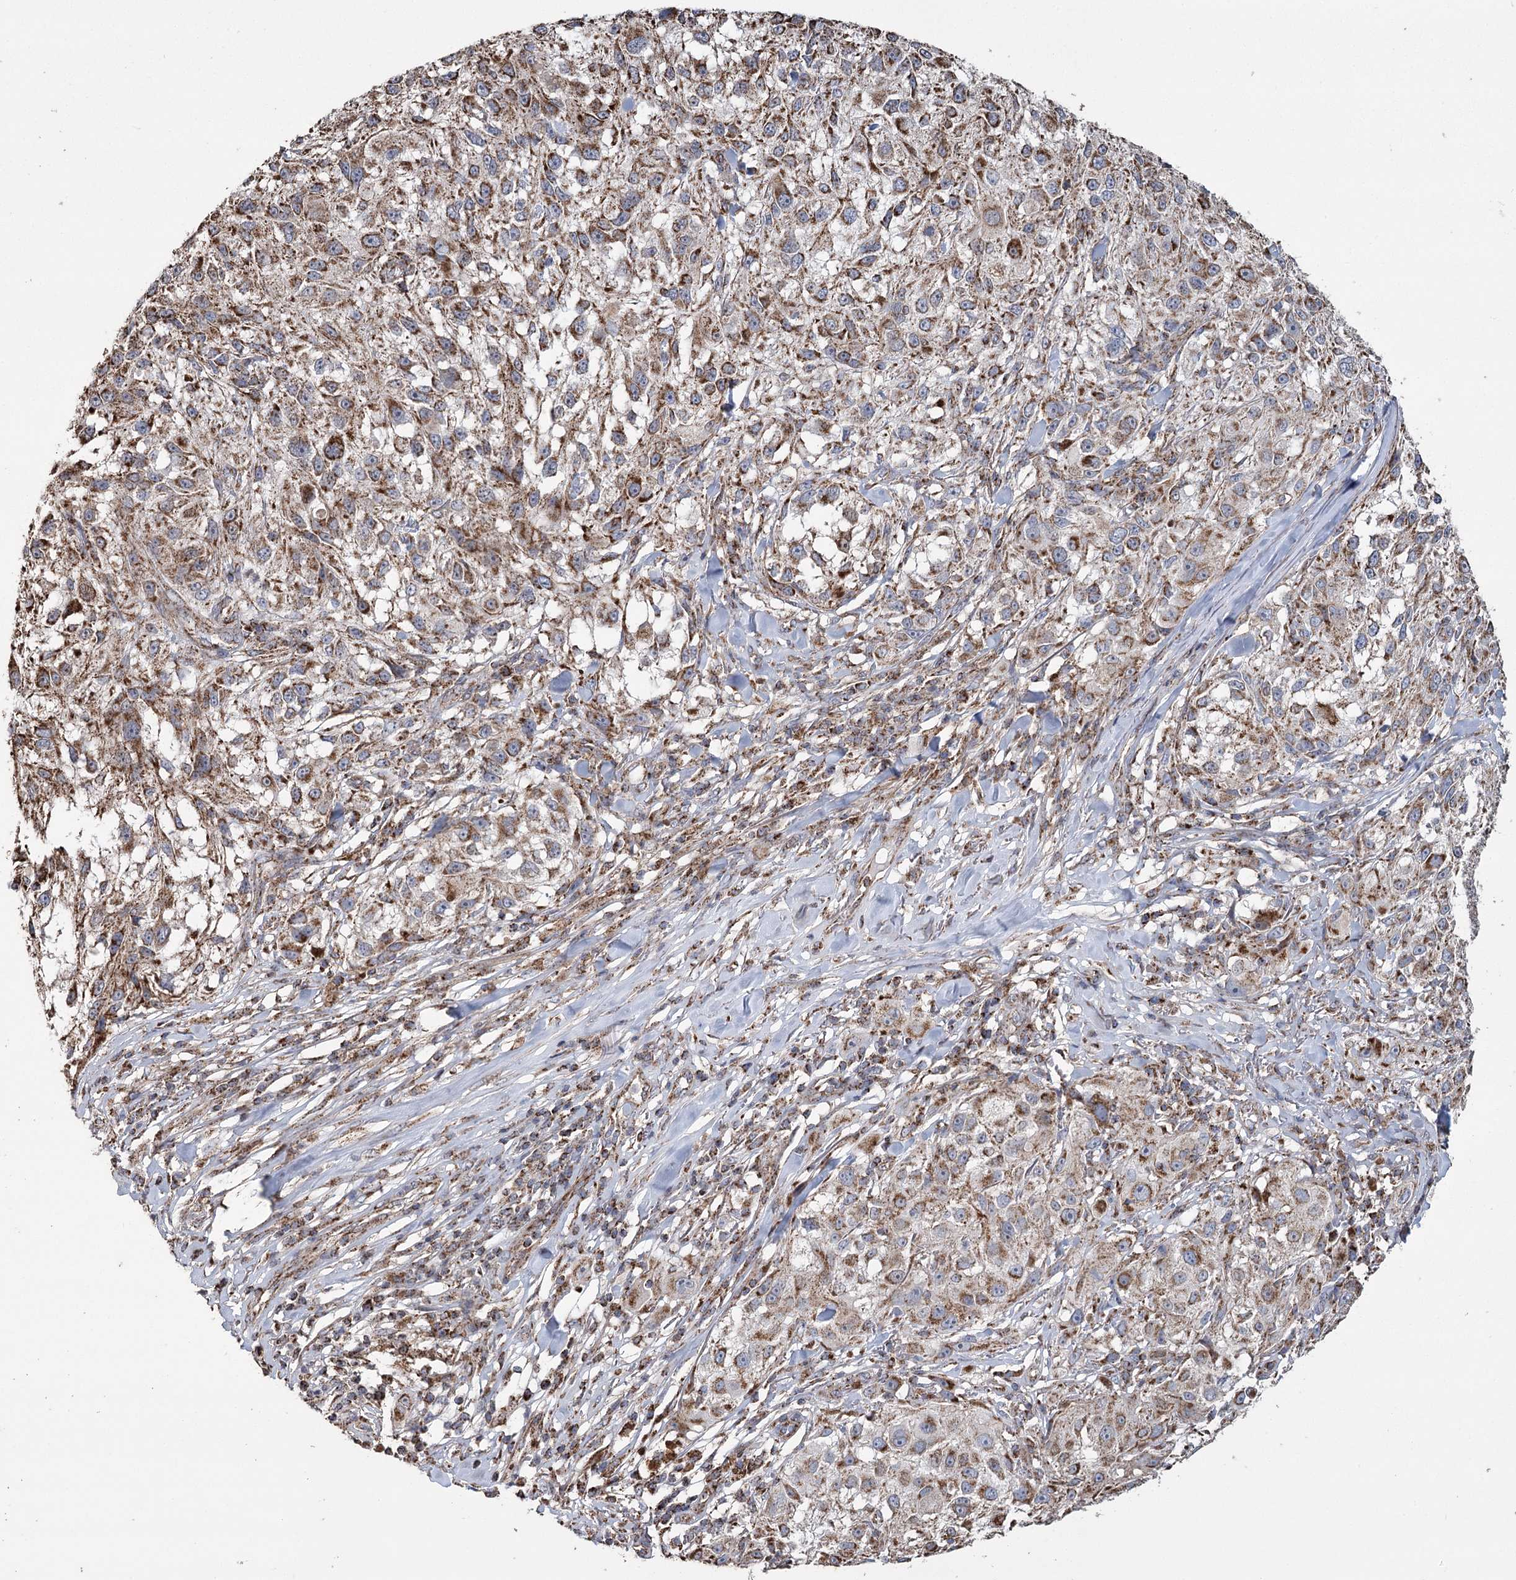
{"staining": {"intensity": "moderate", "quantity": ">75%", "location": "cytoplasmic/membranous"}, "tissue": "melanoma", "cell_type": "Tumor cells", "image_type": "cancer", "snomed": [{"axis": "morphology", "description": "Necrosis, NOS"}, {"axis": "morphology", "description": "Malignant melanoma, NOS"}, {"axis": "topography", "description": "Skin"}], "caption": "Moderate cytoplasmic/membranous protein positivity is present in approximately >75% of tumor cells in malignant melanoma. (DAB (3,3'-diaminobenzidine) IHC, brown staining for protein, blue staining for nuclei).", "gene": "RANBP3L", "patient": {"sex": "female", "age": 87}}